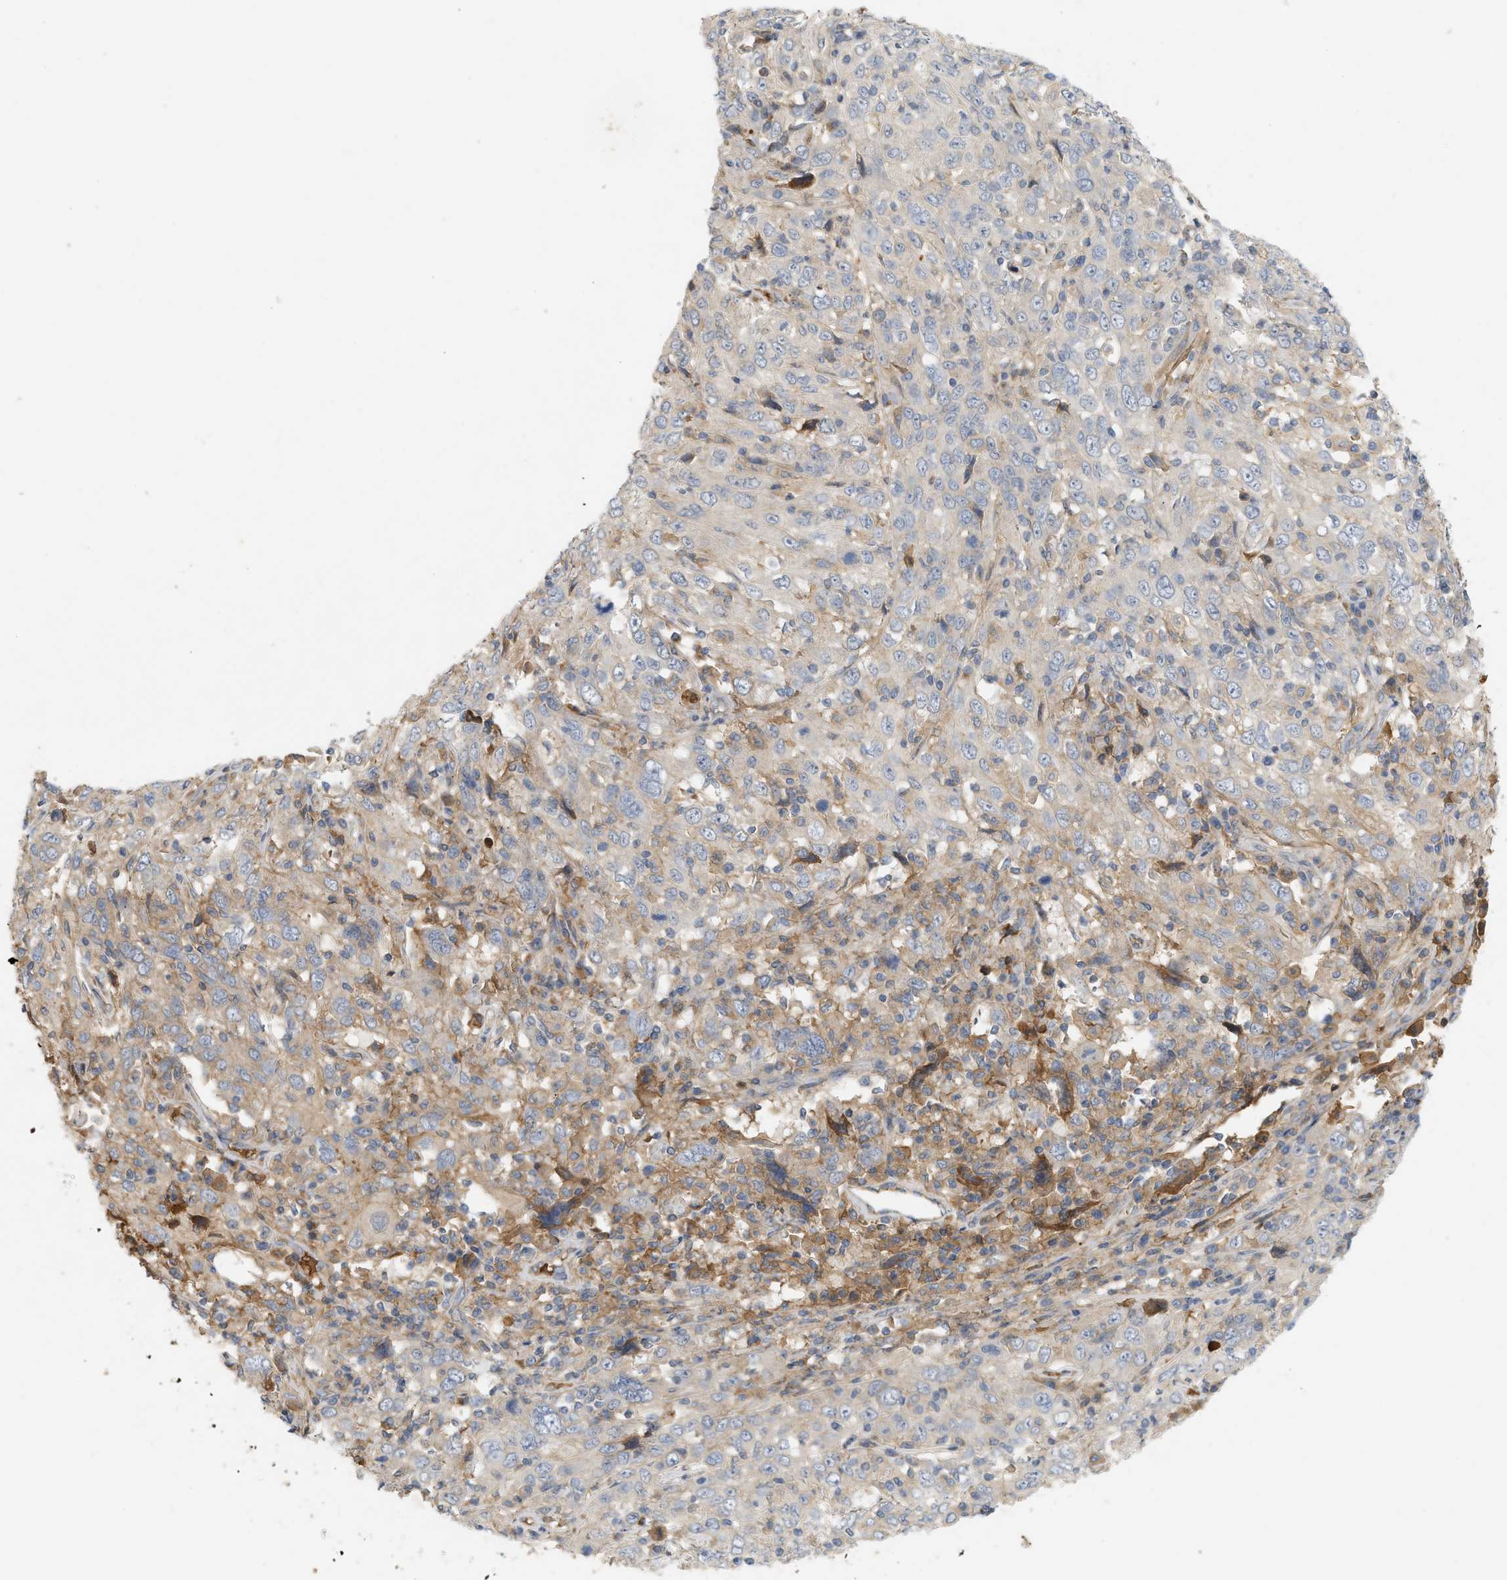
{"staining": {"intensity": "moderate", "quantity": ">75%", "location": "cytoplasmic/membranous"}, "tissue": "cervical cancer", "cell_type": "Tumor cells", "image_type": "cancer", "snomed": [{"axis": "morphology", "description": "Squamous cell carcinoma, NOS"}, {"axis": "topography", "description": "Cervix"}], "caption": "This is a histology image of immunohistochemistry (IHC) staining of squamous cell carcinoma (cervical), which shows moderate staining in the cytoplasmic/membranous of tumor cells.", "gene": "F8", "patient": {"sex": "female", "age": 46}}